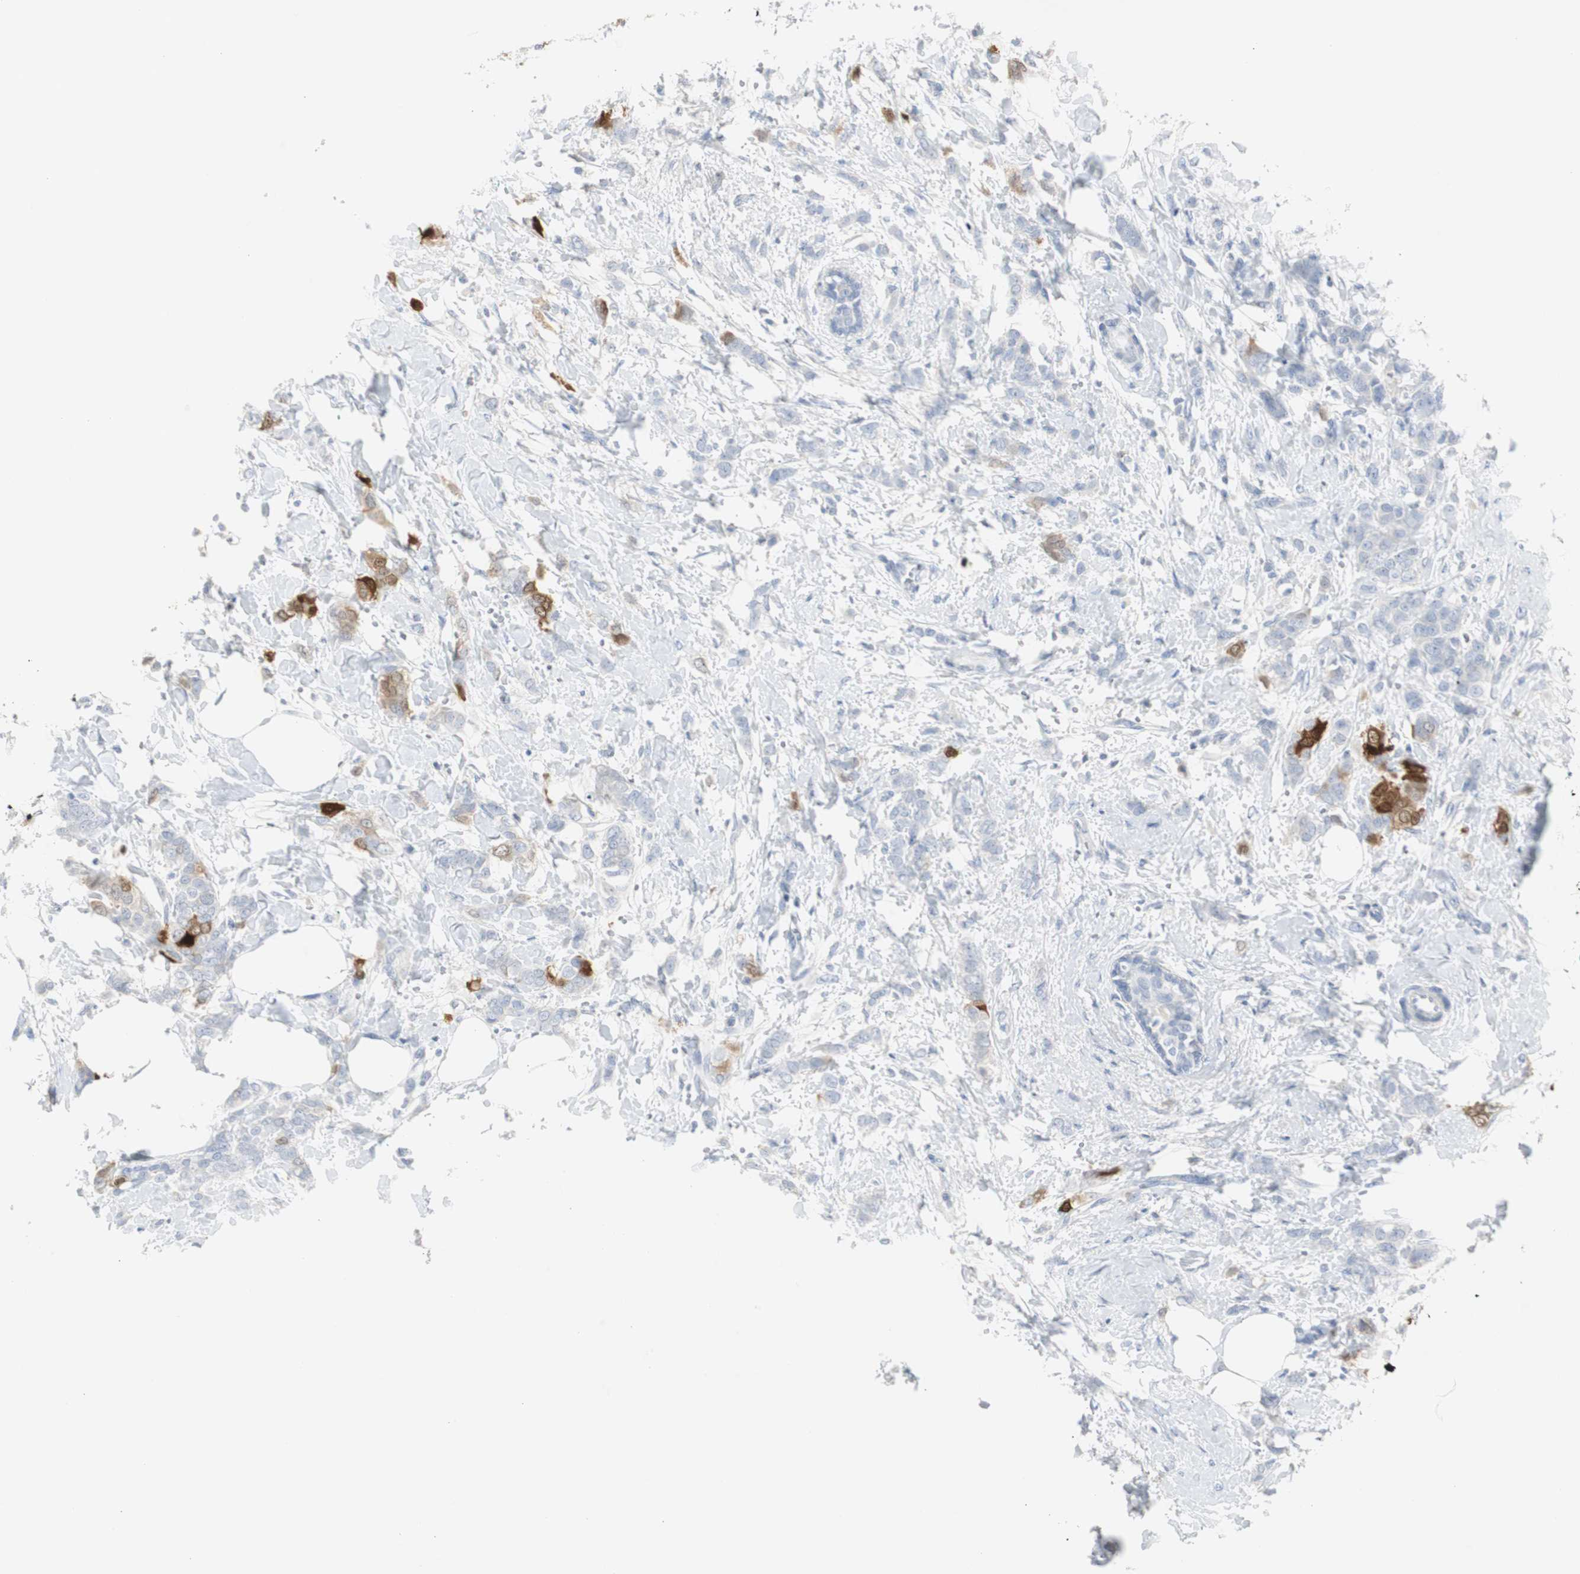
{"staining": {"intensity": "strong", "quantity": "<25%", "location": "cytoplasmic/membranous,nuclear"}, "tissue": "breast cancer", "cell_type": "Tumor cells", "image_type": "cancer", "snomed": [{"axis": "morphology", "description": "Lobular carcinoma, in situ"}, {"axis": "morphology", "description": "Lobular carcinoma"}, {"axis": "topography", "description": "Breast"}], "caption": "Human breast lobular carcinoma stained with a protein marker displays strong staining in tumor cells.", "gene": "S100A7", "patient": {"sex": "female", "age": 41}}